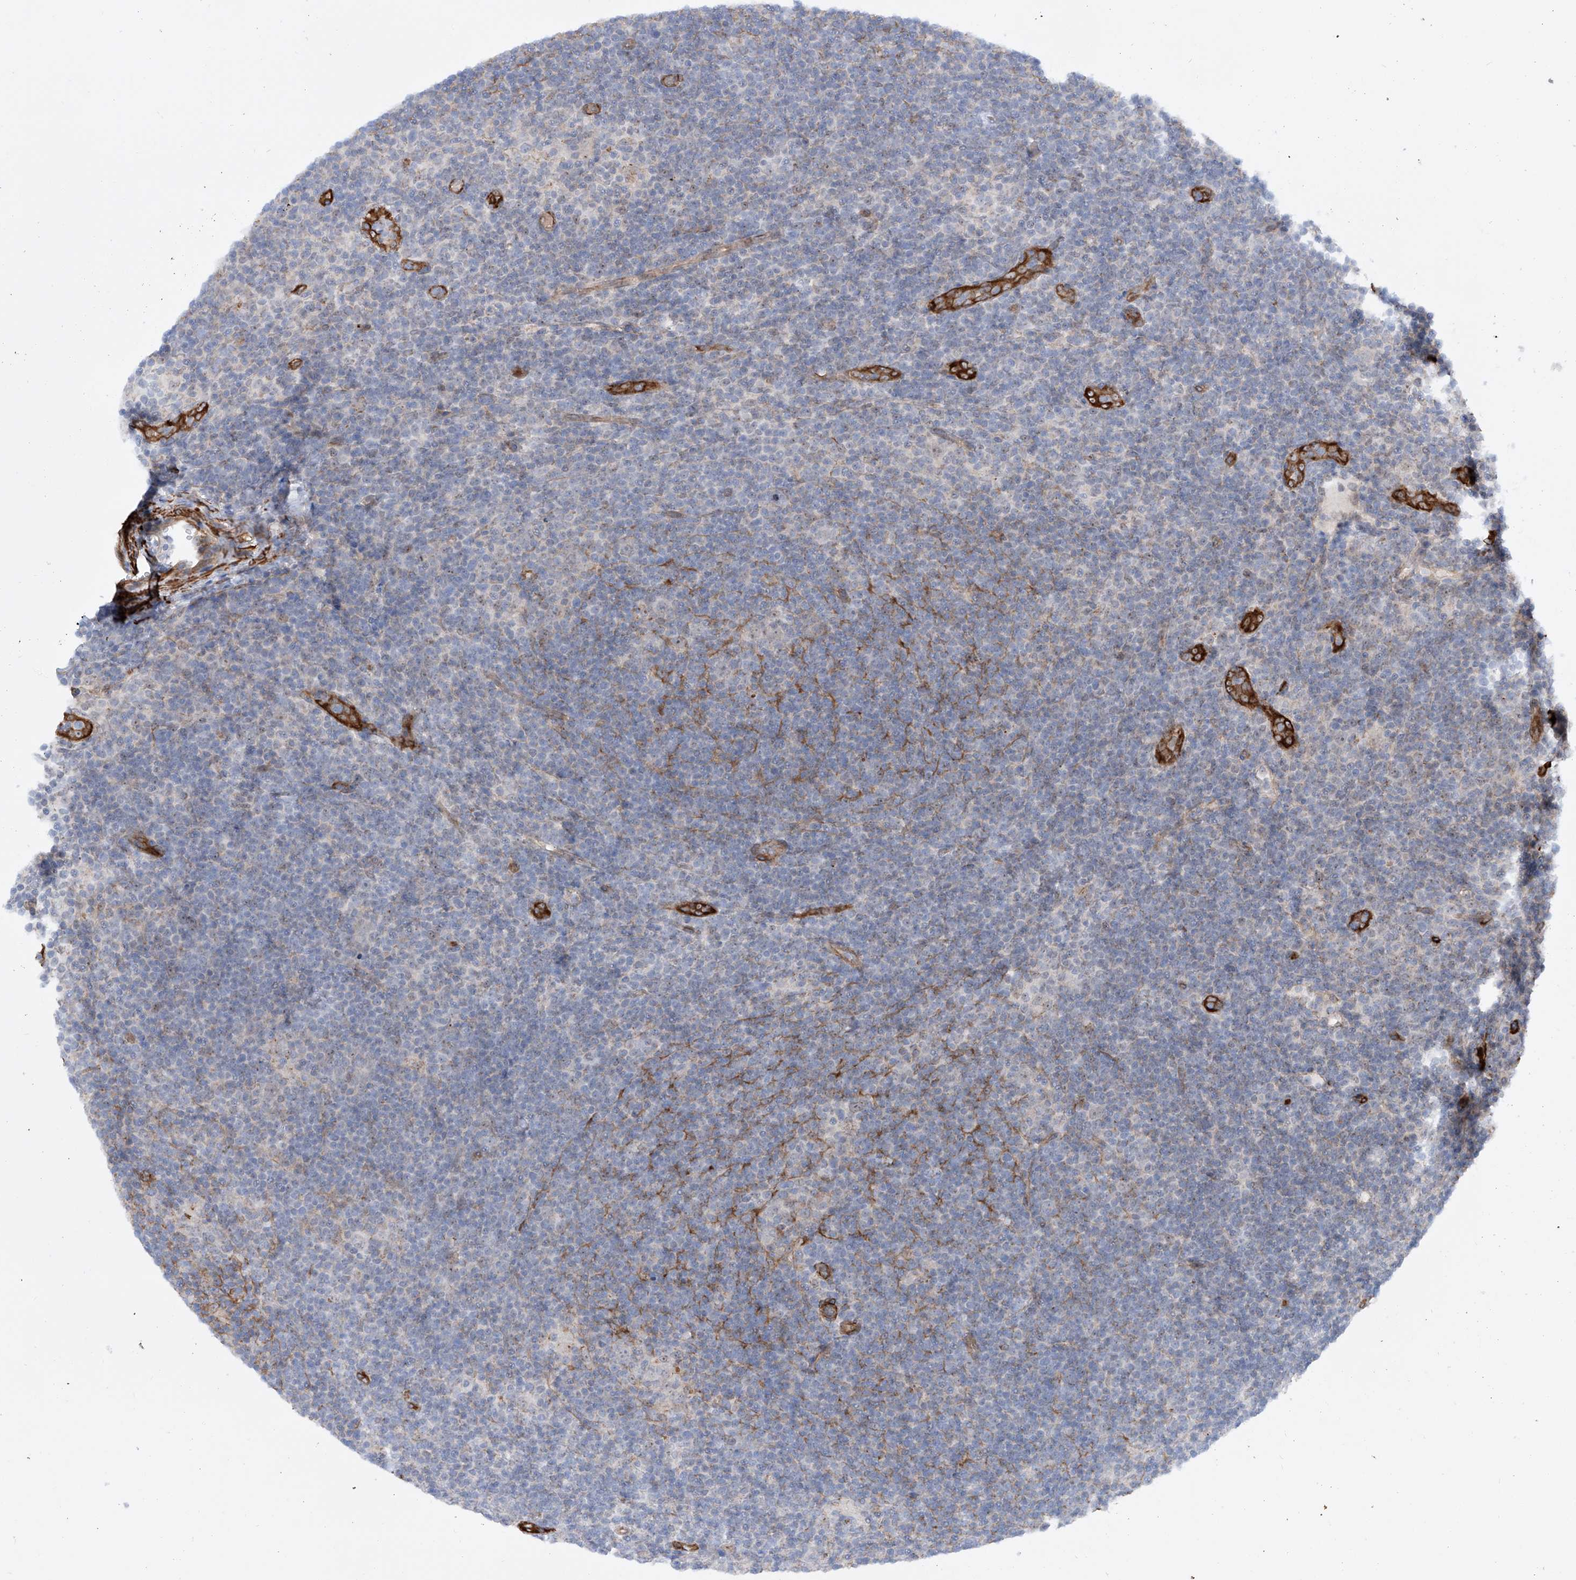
{"staining": {"intensity": "negative", "quantity": "none", "location": "none"}, "tissue": "lymphoma", "cell_type": "Tumor cells", "image_type": "cancer", "snomed": [{"axis": "morphology", "description": "Hodgkin's disease, NOS"}, {"axis": "topography", "description": "Lymph node"}], "caption": "Histopathology image shows no significant protein staining in tumor cells of Hodgkin's disease.", "gene": "ZNF490", "patient": {"sex": "female", "age": 57}}